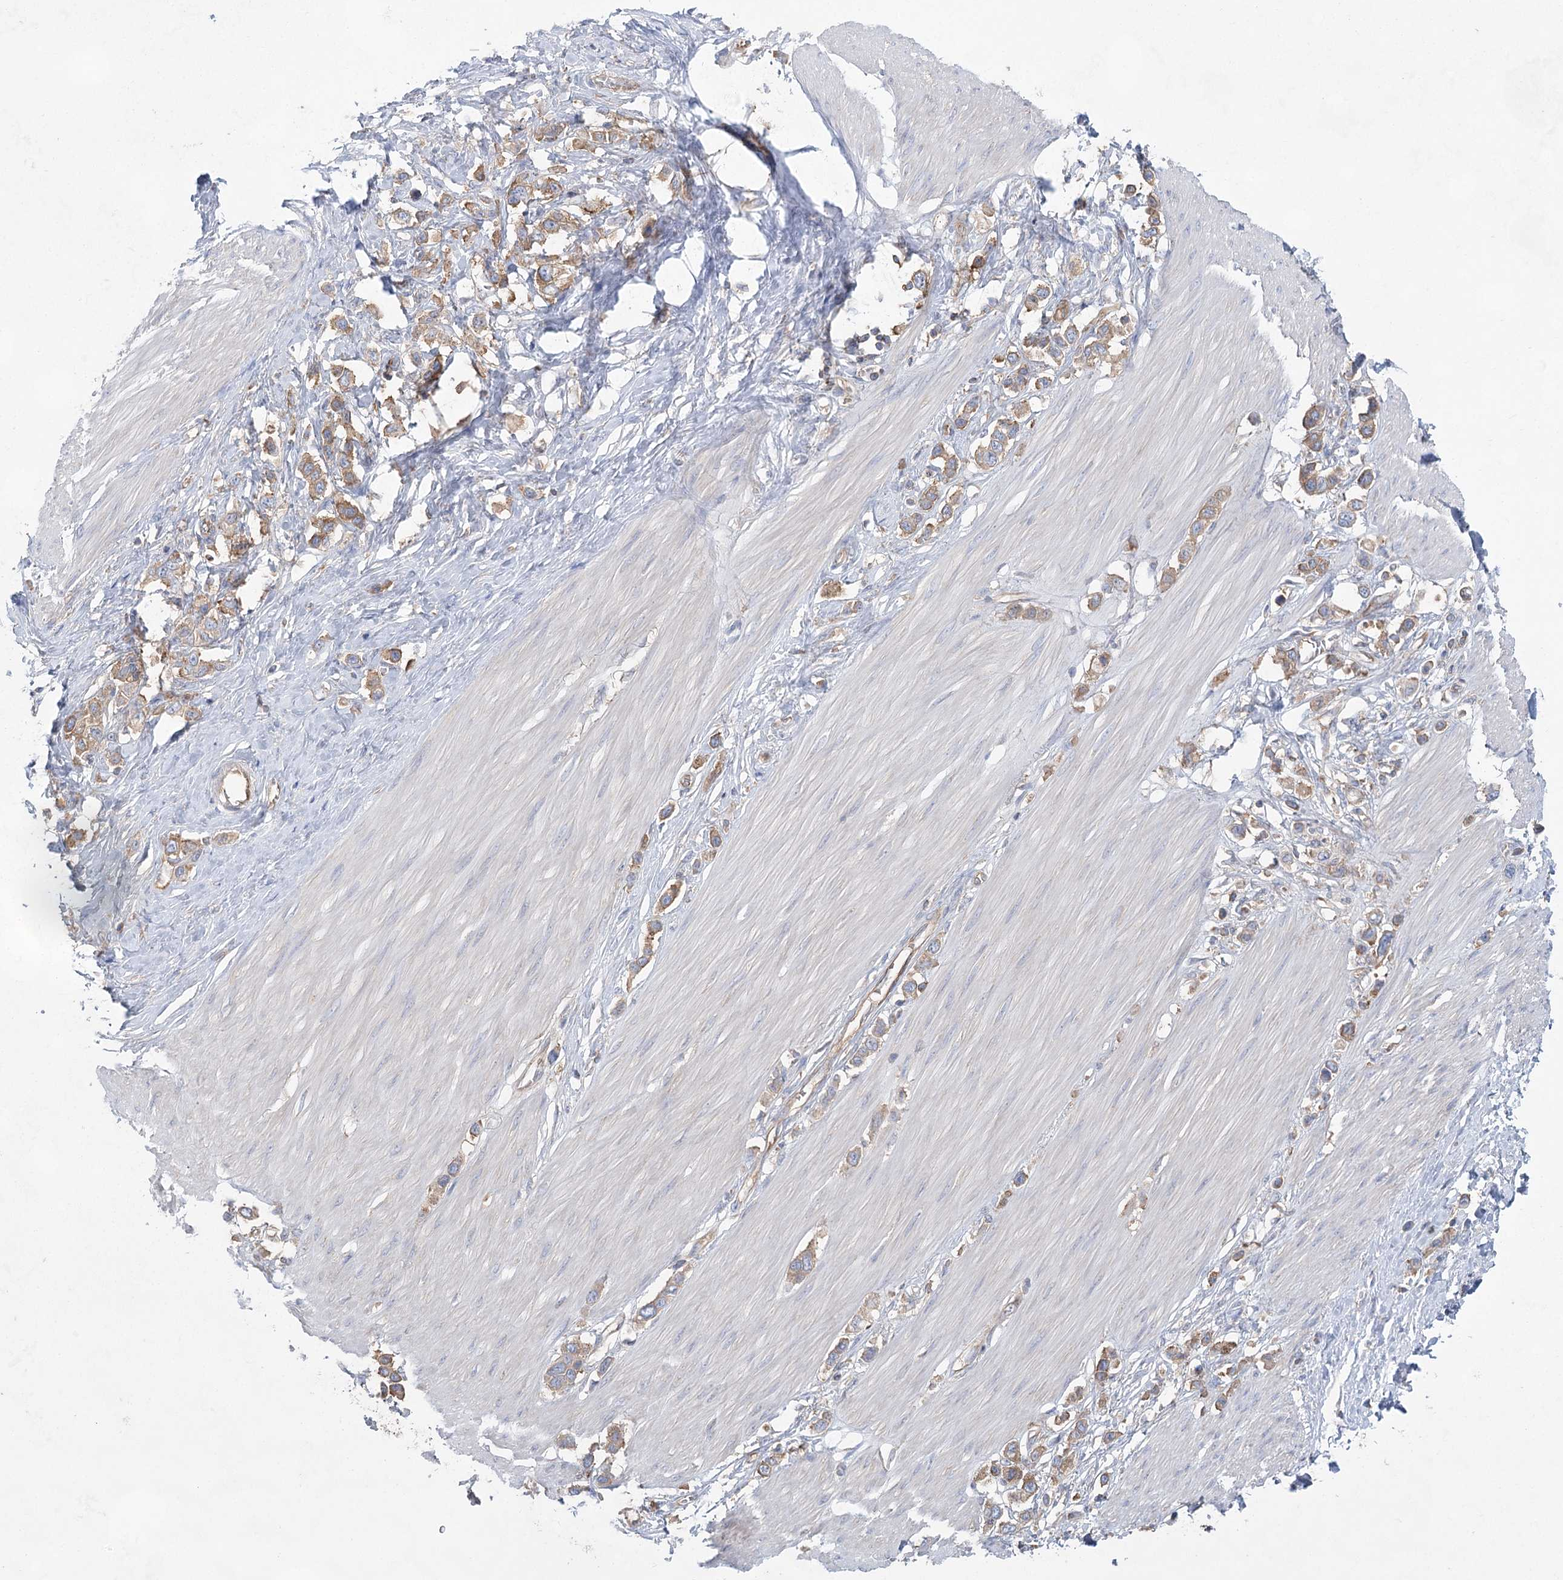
{"staining": {"intensity": "moderate", "quantity": ">75%", "location": "cytoplasmic/membranous"}, "tissue": "stomach cancer", "cell_type": "Tumor cells", "image_type": "cancer", "snomed": [{"axis": "morphology", "description": "Adenocarcinoma, NOS"}, {"axis": "topography", "description": "Stomach"}], "caption": "IHC histopathology image of human stomach adenocarcinoma stained for a protein (brown), which exhibits medium levels of moderate cytoplasmic/membranous positivity in about >75% of tumor cells.", "gene": "EIF3A", "patient": {"sex": "female", "age": 65}}